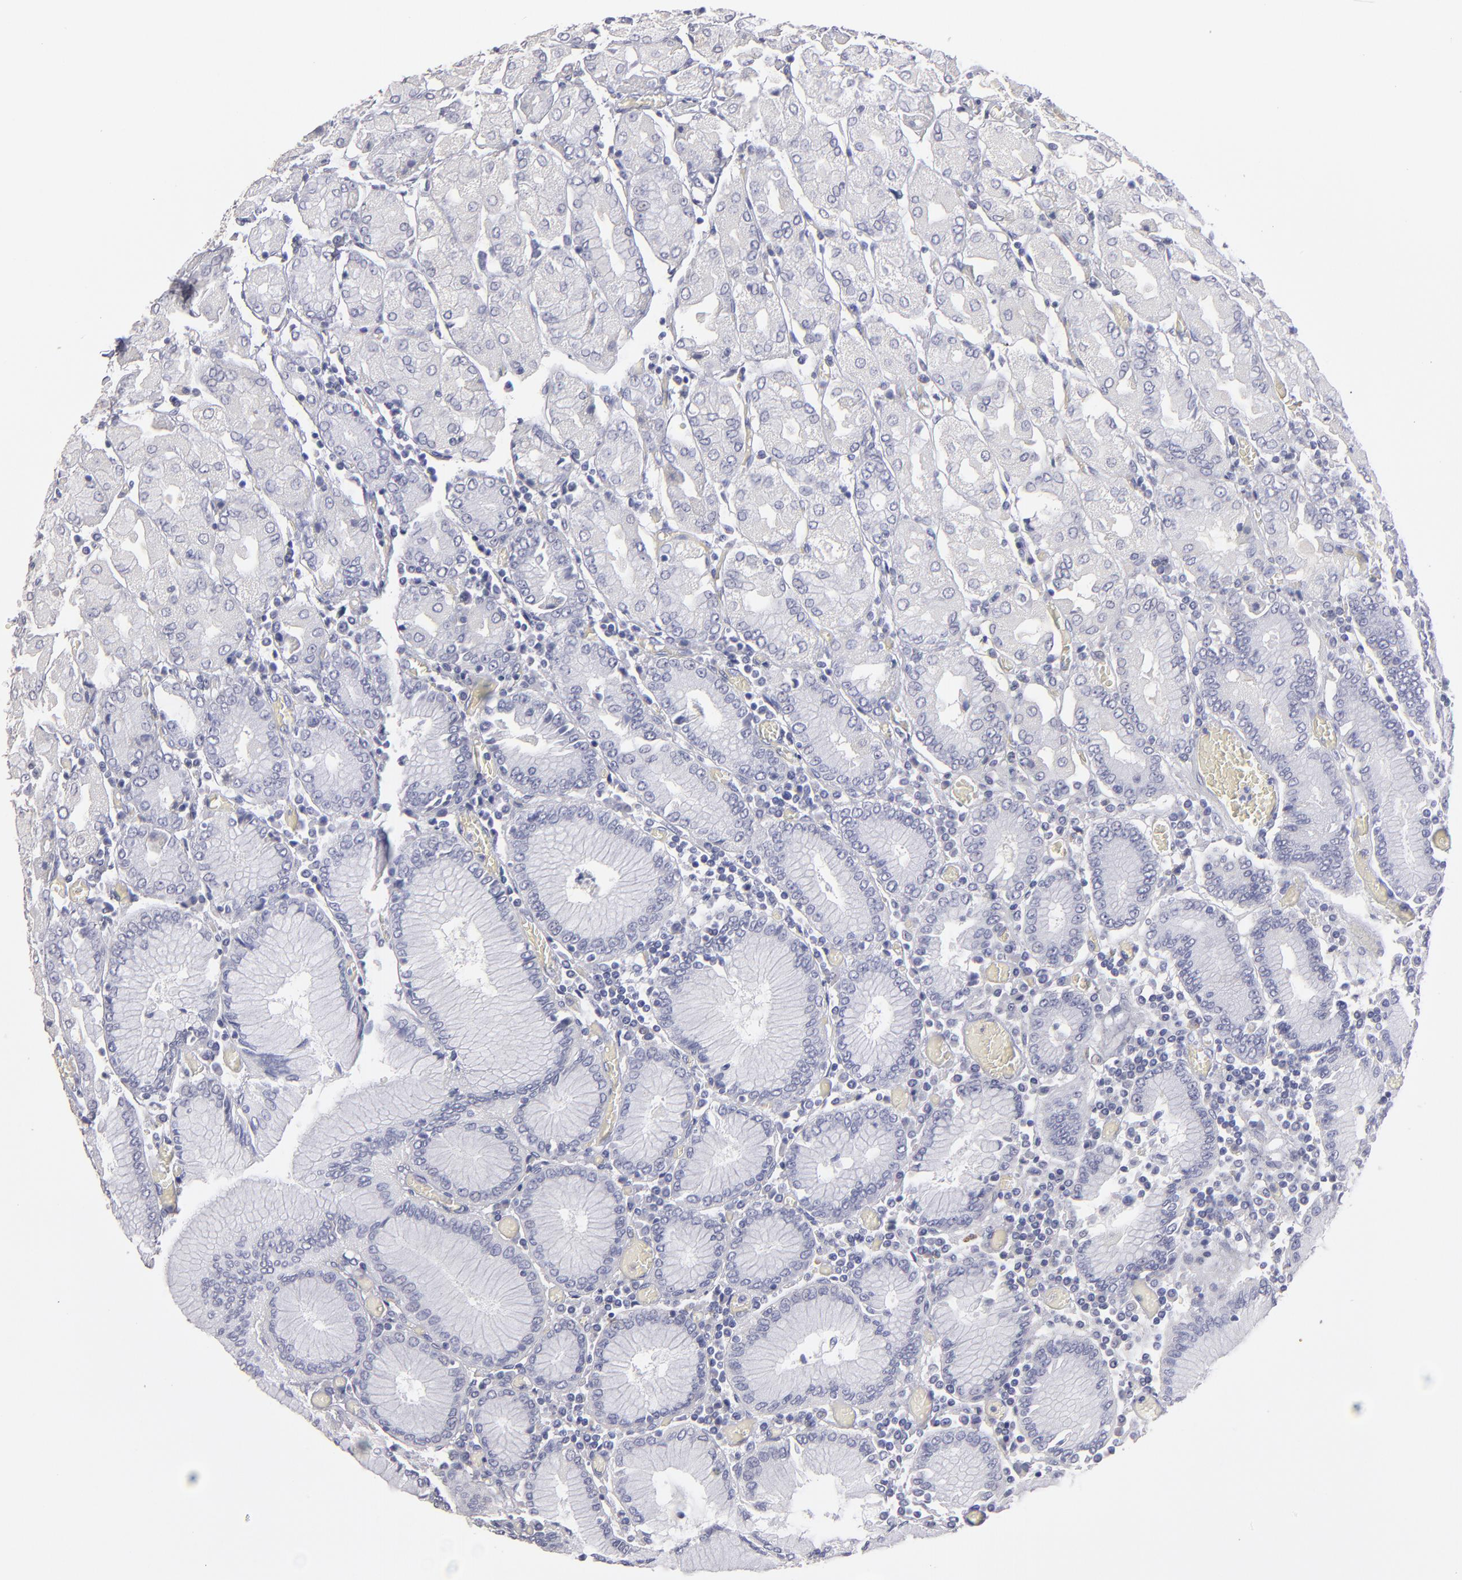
{"staining": {"intensity": "negative", "quantity": "none", "location": "none"}, "tissue": "stomach", "cell_type": "Glandular cells", "image_type": "normal", "snomed": [{"axis": "morphology", "description": "Normal tissue, NOS"}, {"axis": "topography", "description": "Stomach, upper"}], "caption": "The photomicrograph displays no significant staining in glandular cells of stomach.", "gene": "ABCC4", "patient": {"sex": "male", "age": 78}}